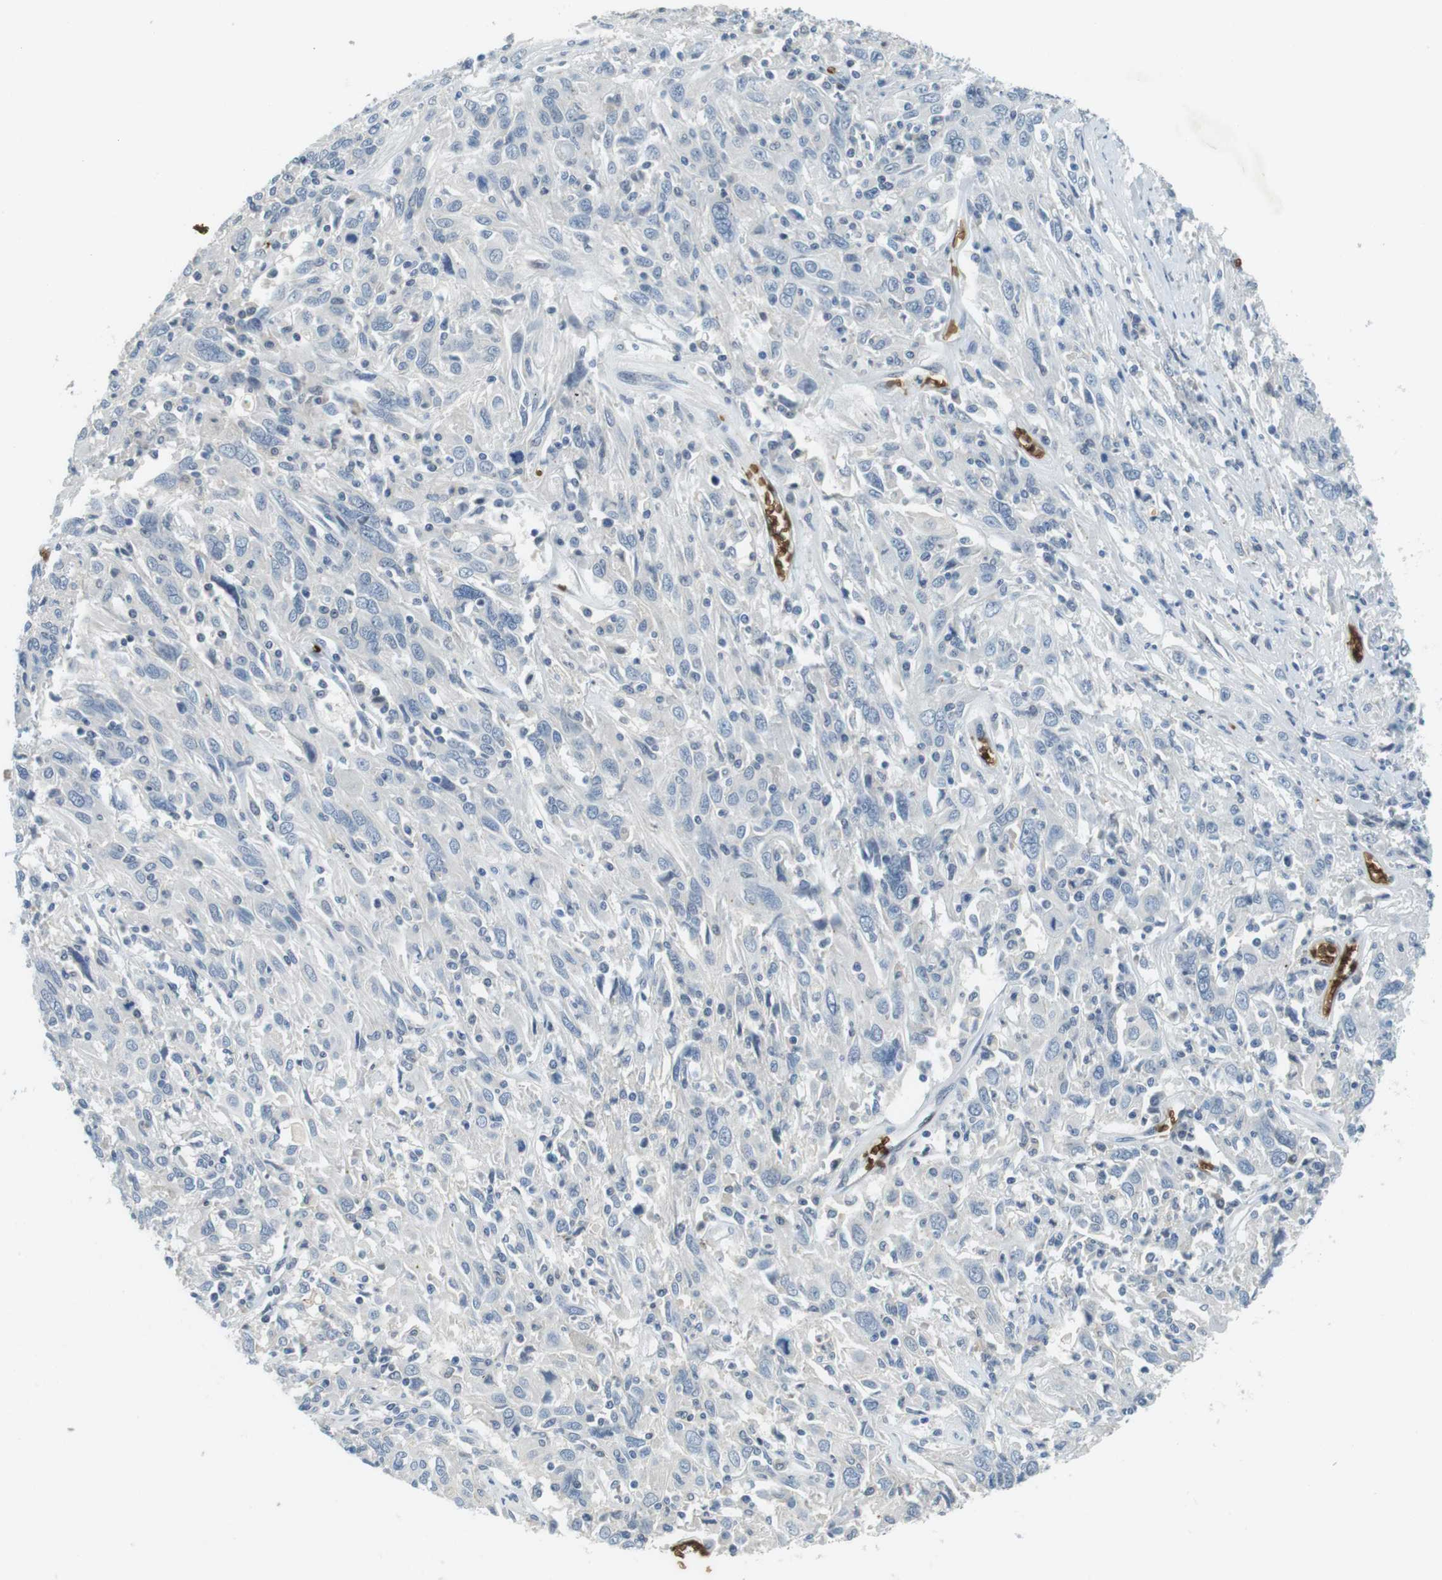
{"staining": {"intensity": "negative", "quantity": "none", "location": "none"}, "tissue": "cervical cancer", "cell_type": "Tumor cells", "image_type": "cancer", "snomed": [{"axis": "morphology", "description": "Squamous cell carcinoma, NOS"}, {"axis": "topography", "description": "Cervix"}], "caption": "Micrograph shows no significant protein expression in tumor cells of cervical squamous cell carcinoma.", "gene": "SLC4A1", "patient": {"sex": "female", "age": 46}}